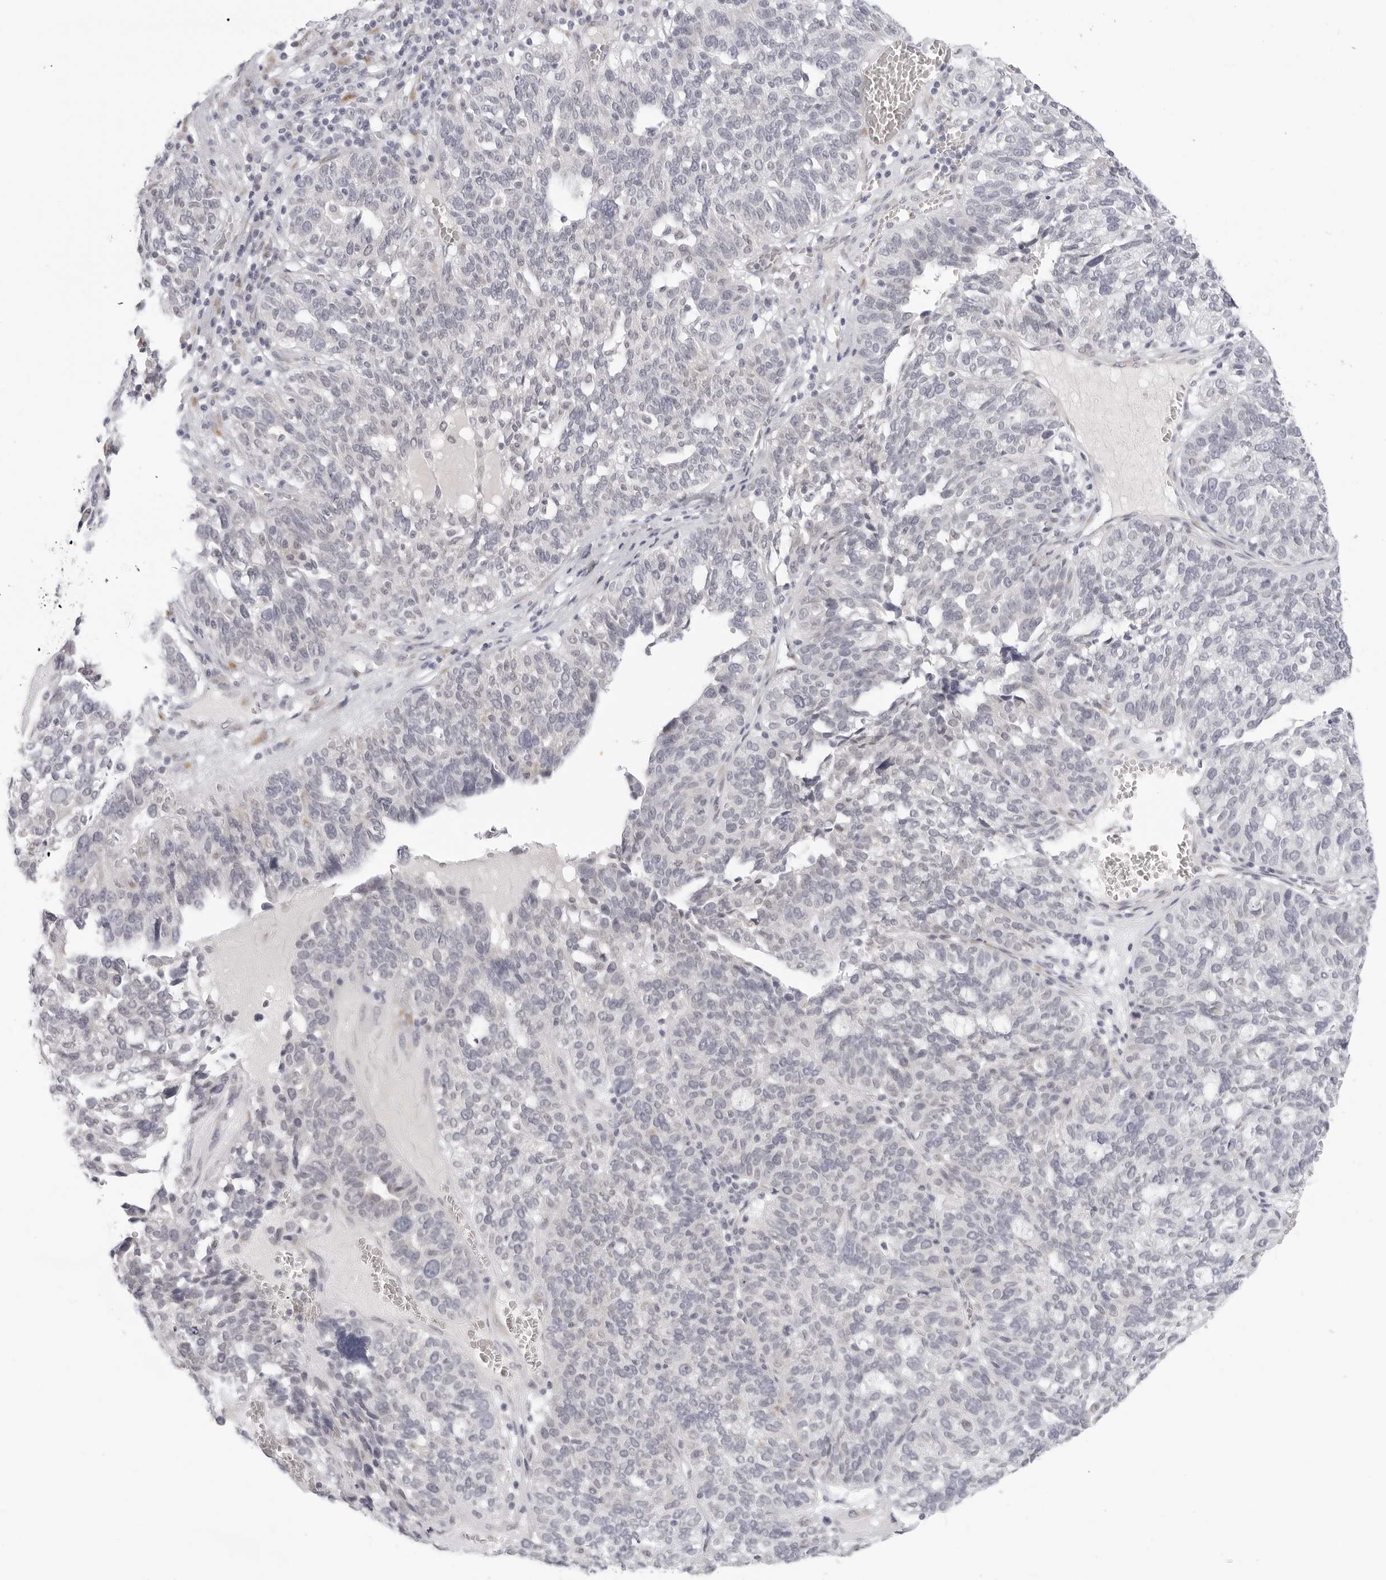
{"staining": {"intensity": "negative", "quantity": "none", "location": "none"}, "tissue": "ovarian cancer", "cell_type": "Tumor cells", "image_type": "cancer", "snomed": [{"axis": "morphology", "description": "Cystadenocarcinoma, serous, NOS"}, {"axis": "topography", "description": "Ovary"}], "caption": "This is an IHC photomicrograph of human serous cystadenocarcinoma (ovarian). There is no expression in tumor cells.", "gene": "EDN2", "patient": {"sex": "female", "age": 59}}